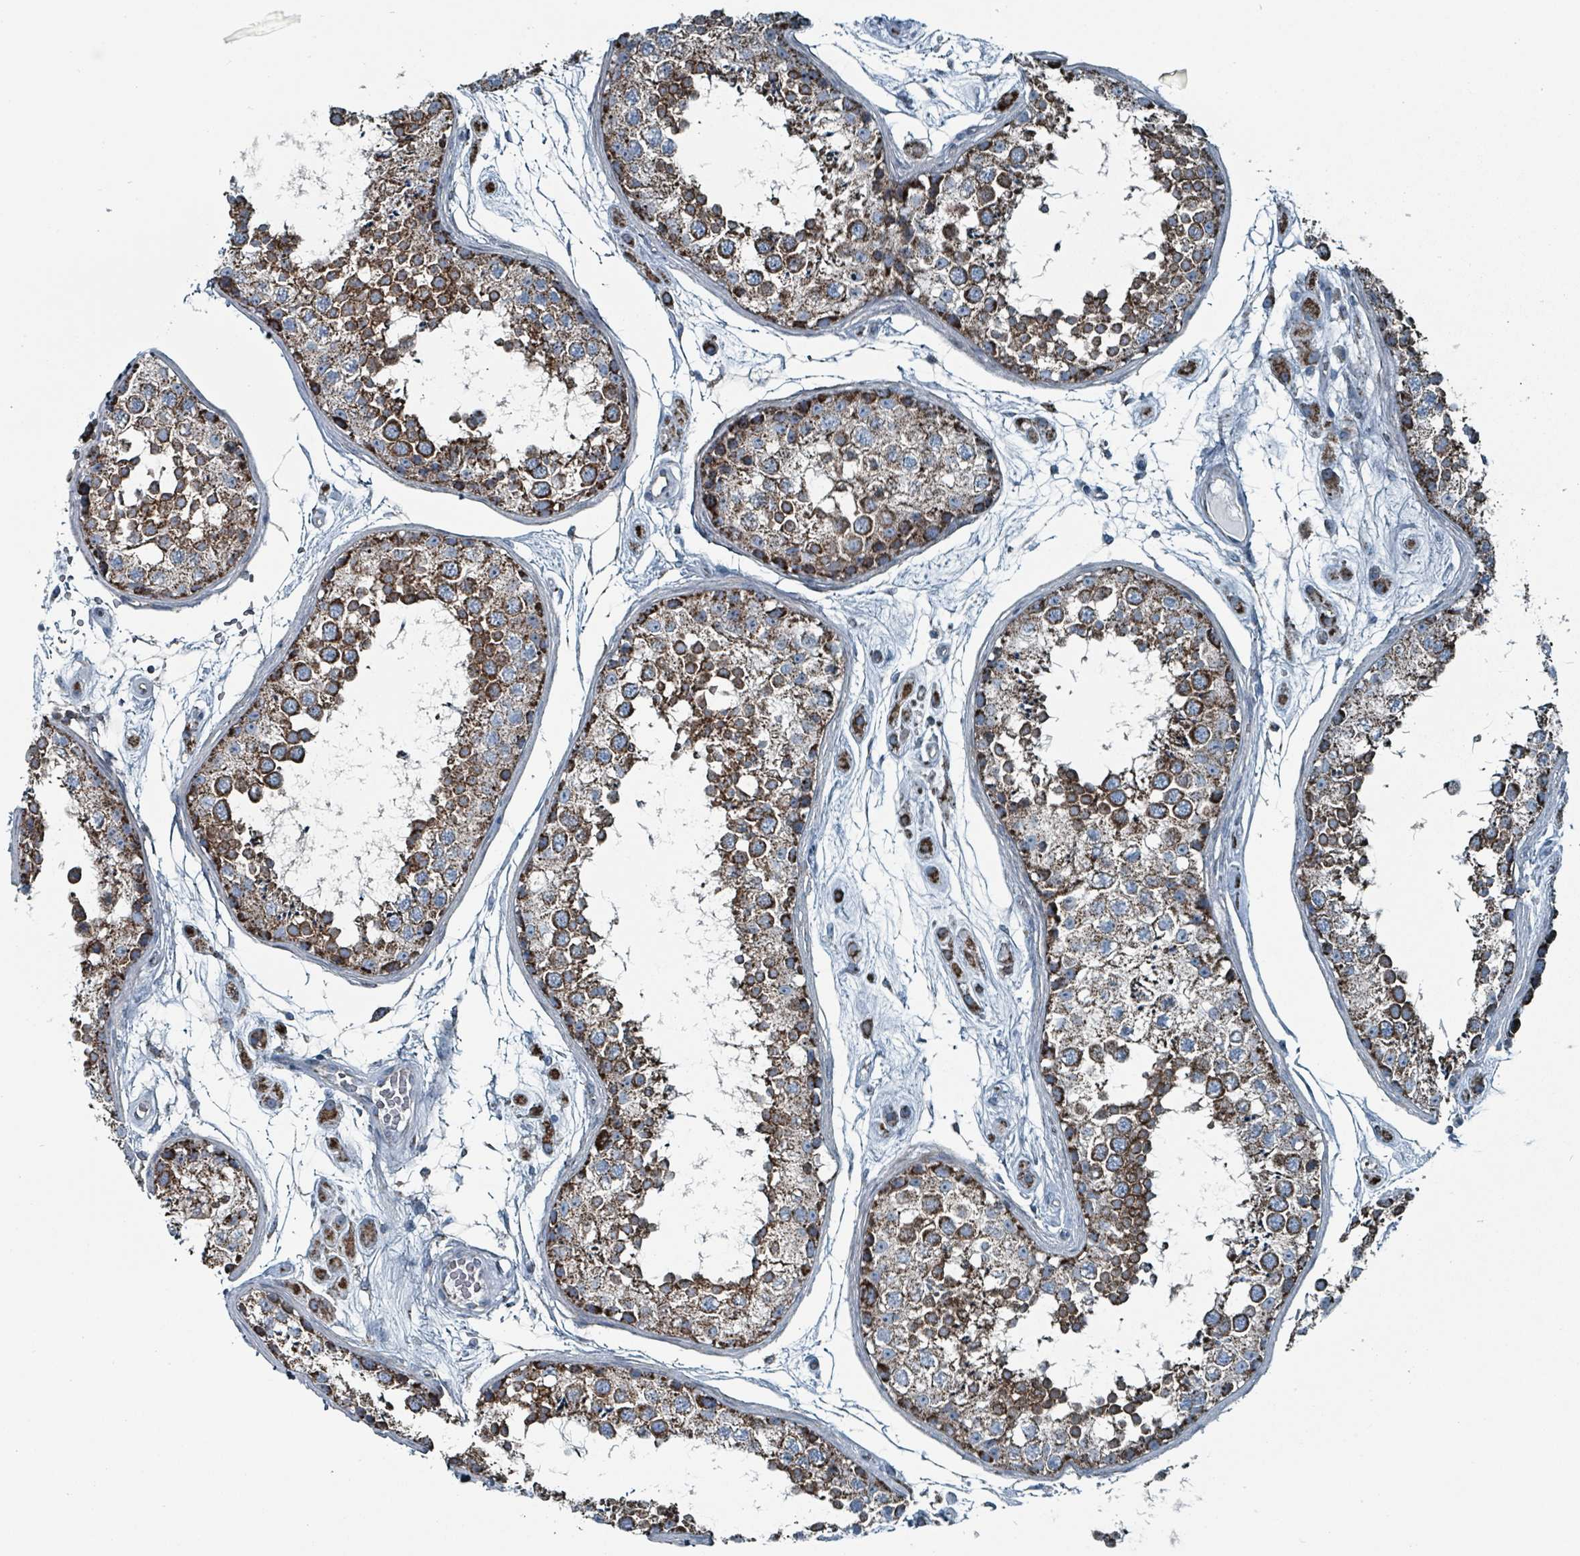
{"staining": {"intensity": "strong", "quantity": ">75%", "location": "cytoplasmic/membranous"}, "tissue": "testis", "cell_type": "Cells in seminiferous ducts", "image_type": "normal", "snomed": [{"axis": "morphology", "description": "Normal tissue, NOS"}, {"axis": "topography", "description": "Testis"}], "caption": "Protein staining of normal testis reveals strong cytoplasmic/membranous expression in approximately >75% of cells in seminiferous ducts.", "gene": "ABHD18", "patient": {"sex": "male", "age": 25}}